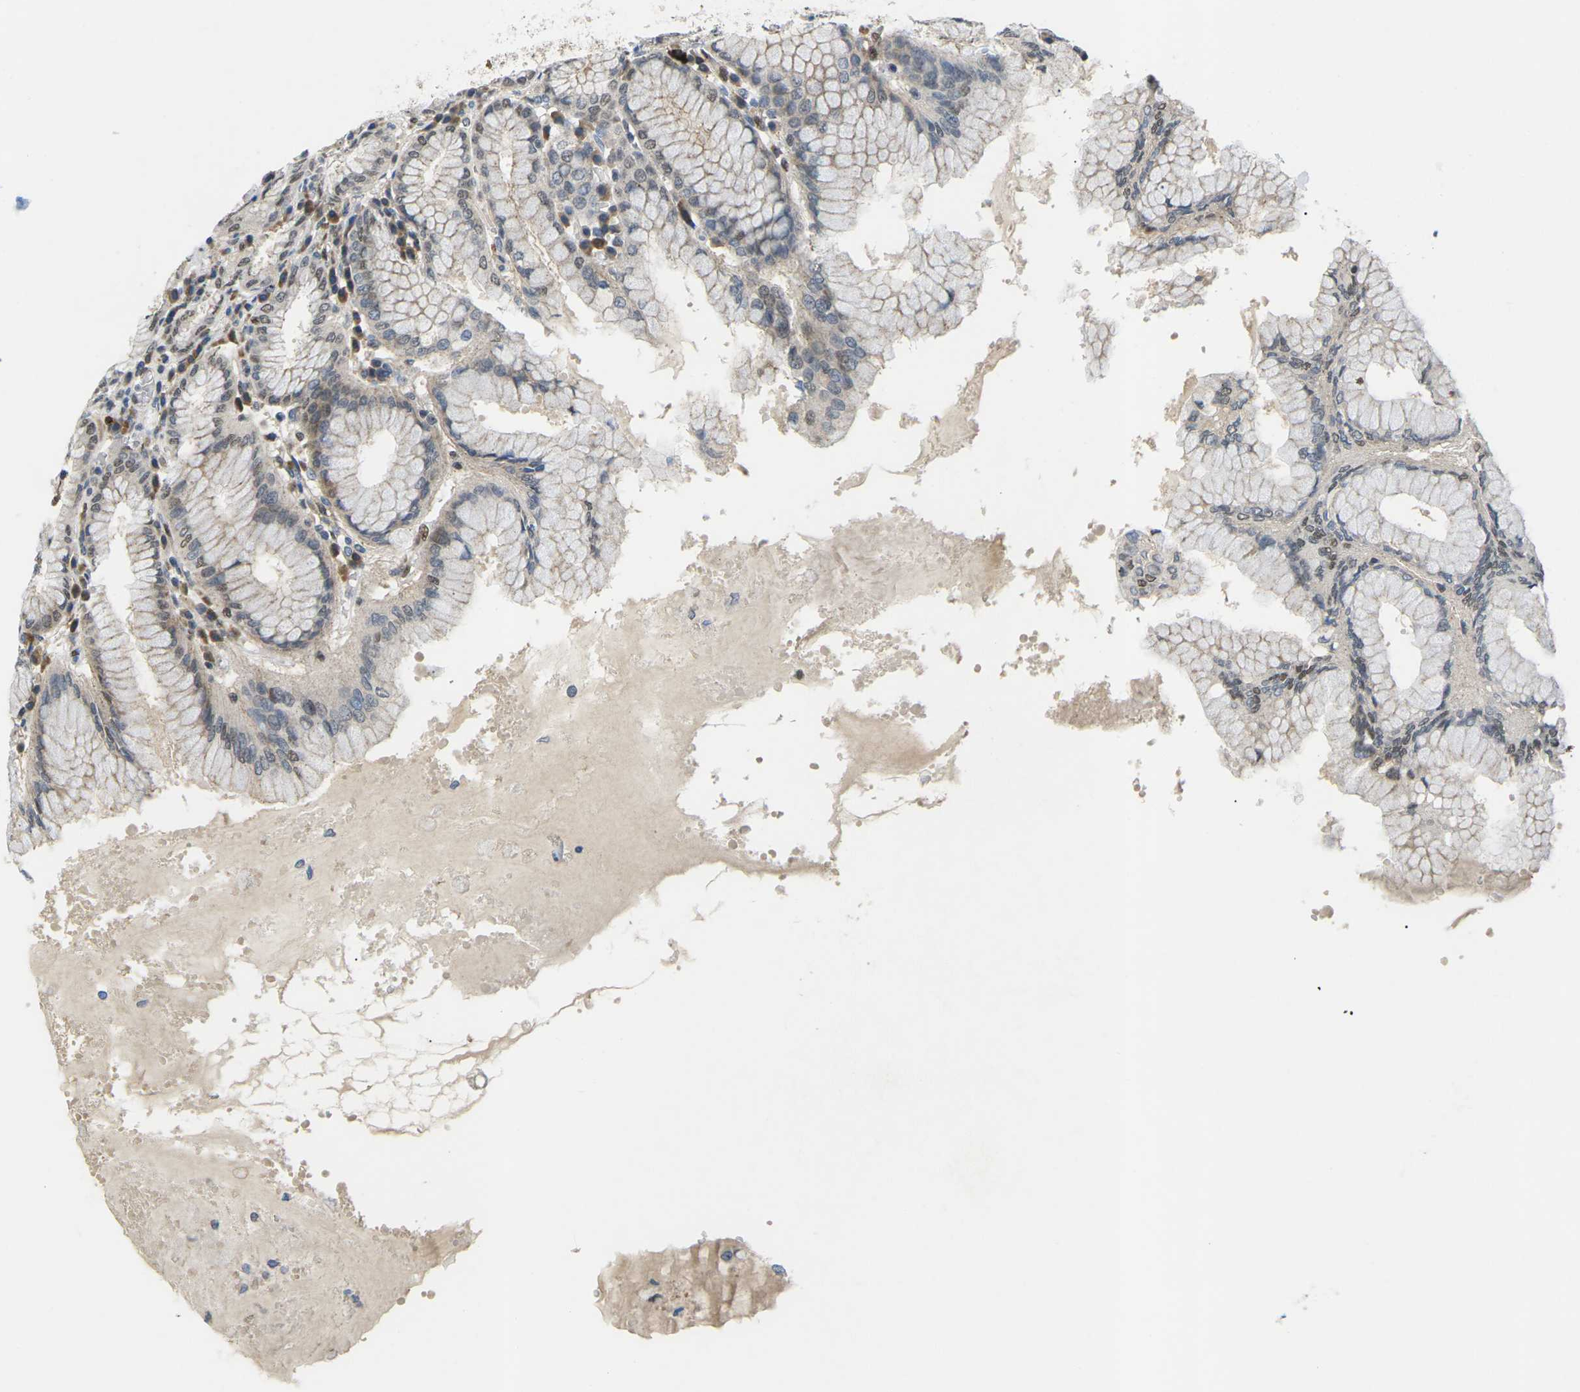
{"staining": {"intensity": "moderate", "quantity": "25%-75%", "location": "cytoplasmic/membranous,nuclear"}, "tissue": "stomach", "cell_type": "Glandular cells", "image_type": "normal", "snomed": [{"axis": "morphology", "description": "Normal tissue, NOS"}, {"axis": "topography", "description": "Stomach"}, {"axis": "topography", "description": "Stomach, lower"}], "caption": "This image shows normal stomach stained with immunohistochemistry to label a protein in brown. The cytoplasmic/membranous,nuclear of glandular cells show moderate positivity for the protein. Nuclei are counter-stained blue.", "gene": "ERBB4", "patient": {"sex": "female", "age": 56}}